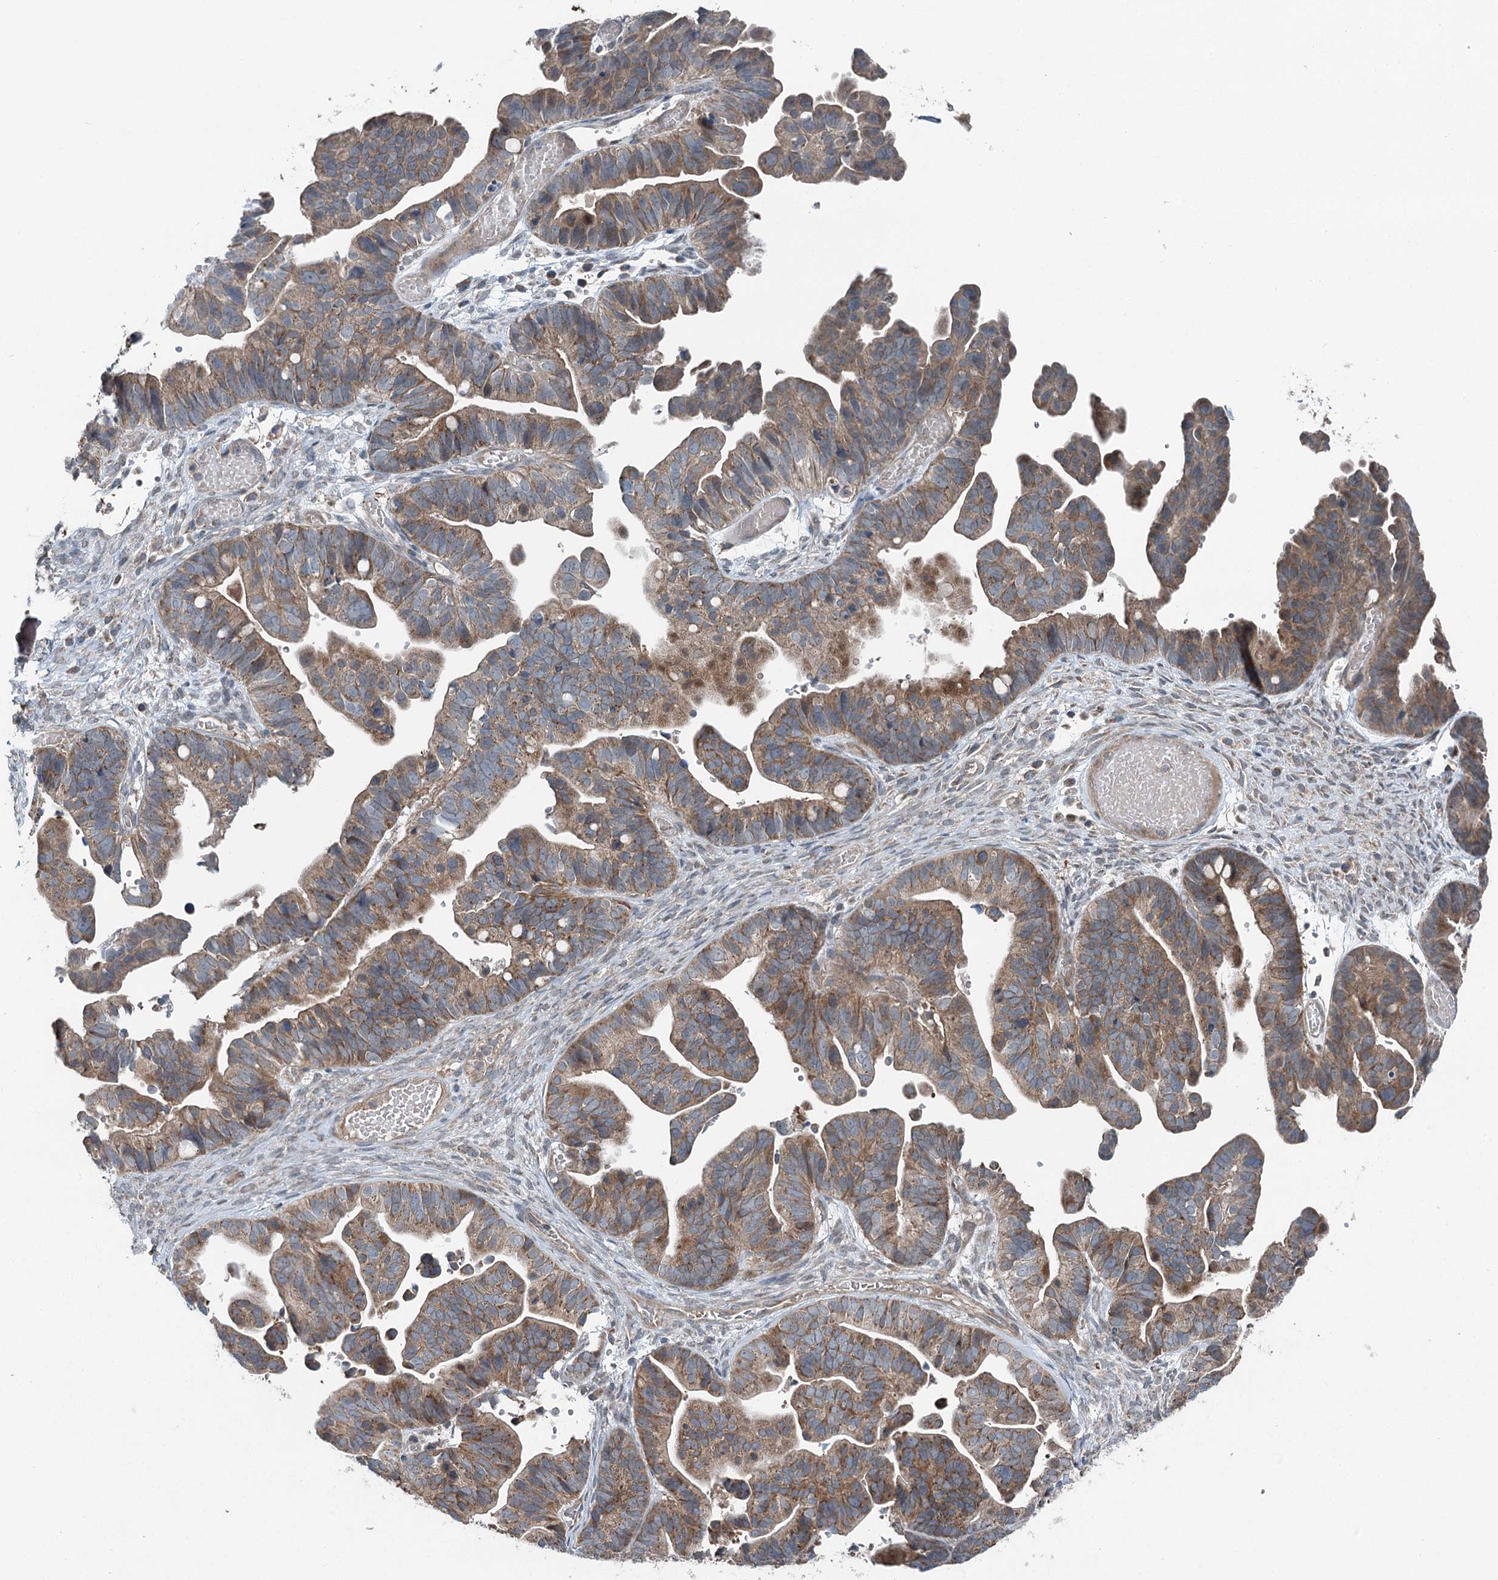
{"staining": {"intensity": "moderate", "quantity": ">75%", "location": "cytoplasmic/membranous"}, "tissue": "ovarian cancer", "cell_type": "Tumor cells", "image_type": "cancer", "snomed": [{"axis": "morphology", "description": "Cystadenocarcinoma, serous, NOS"}, {"axis": "topography", "description": "Ovary"}], "caption": "Protein expression analysis of human ovarian serous cystadenocarcinoma reveals moderate cytoplasmic/membranous staining in approximately >75% of tumor cells. (Brightfield microscopy of DAB IHC at high magnification).", "gene": "SKIC3", "patient": {"sex": "female", "age": 56}}